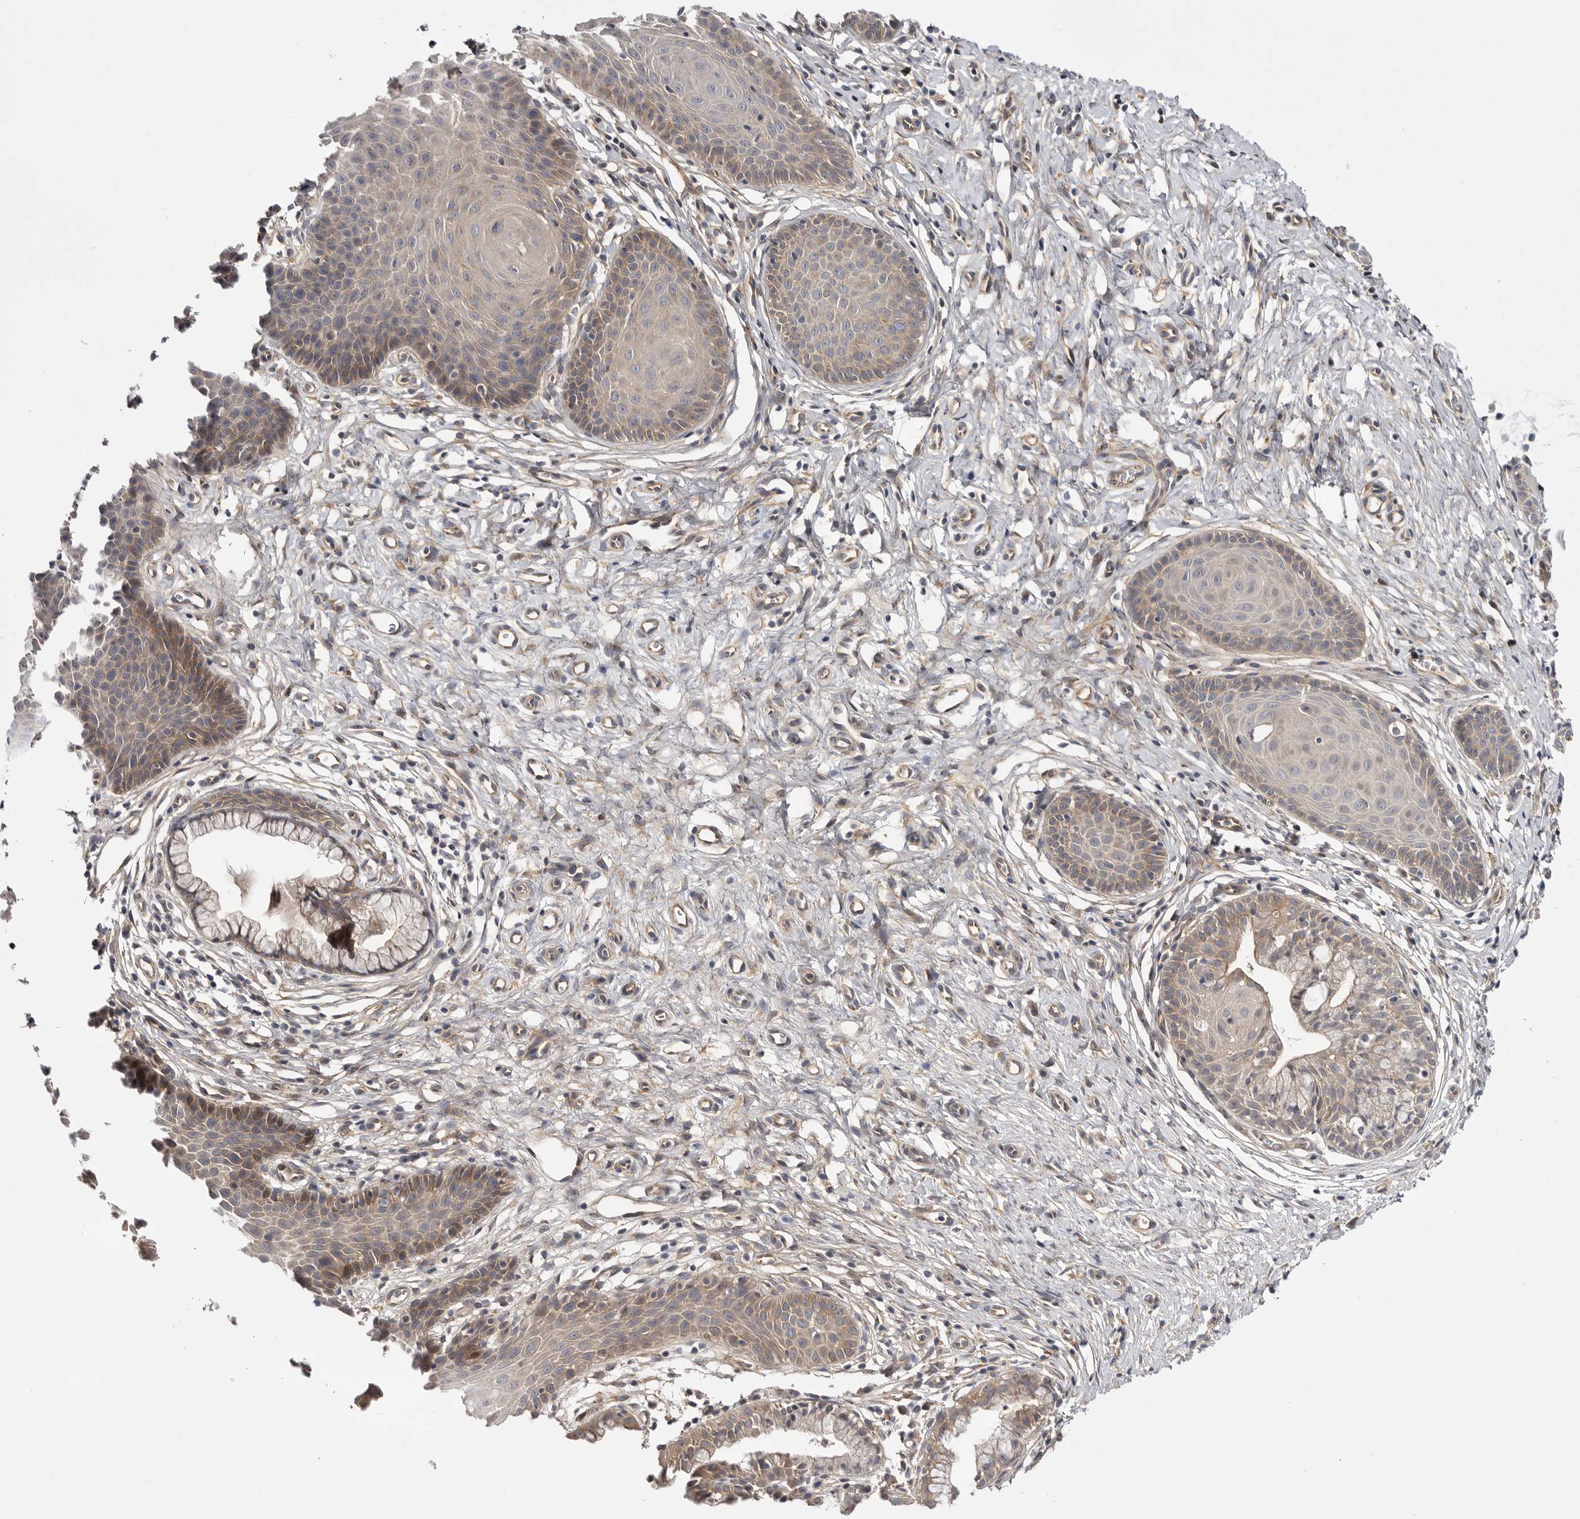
{"staining": {"intensity": "weak", "quantity": "25%-75%", "location": "cytoplasmic/membranous"}, "tissue": "cervix", "cell_type": "Glandular cells", "image_type": "normal", "snomed": [{"axis": "morphology", "description": "Normal tissue, NOS"}, {"axis": "topography", "description": "Cervix"}], "caption": "Immunohistochemistry (DAB) staining of unremarkable human cervix reveals weak cytoplasmic/membranous protein positivity in about 25%-75% of glandular cells.", "gene": "OSBPL9", "patient": {"sex": "female", "age": 36}}